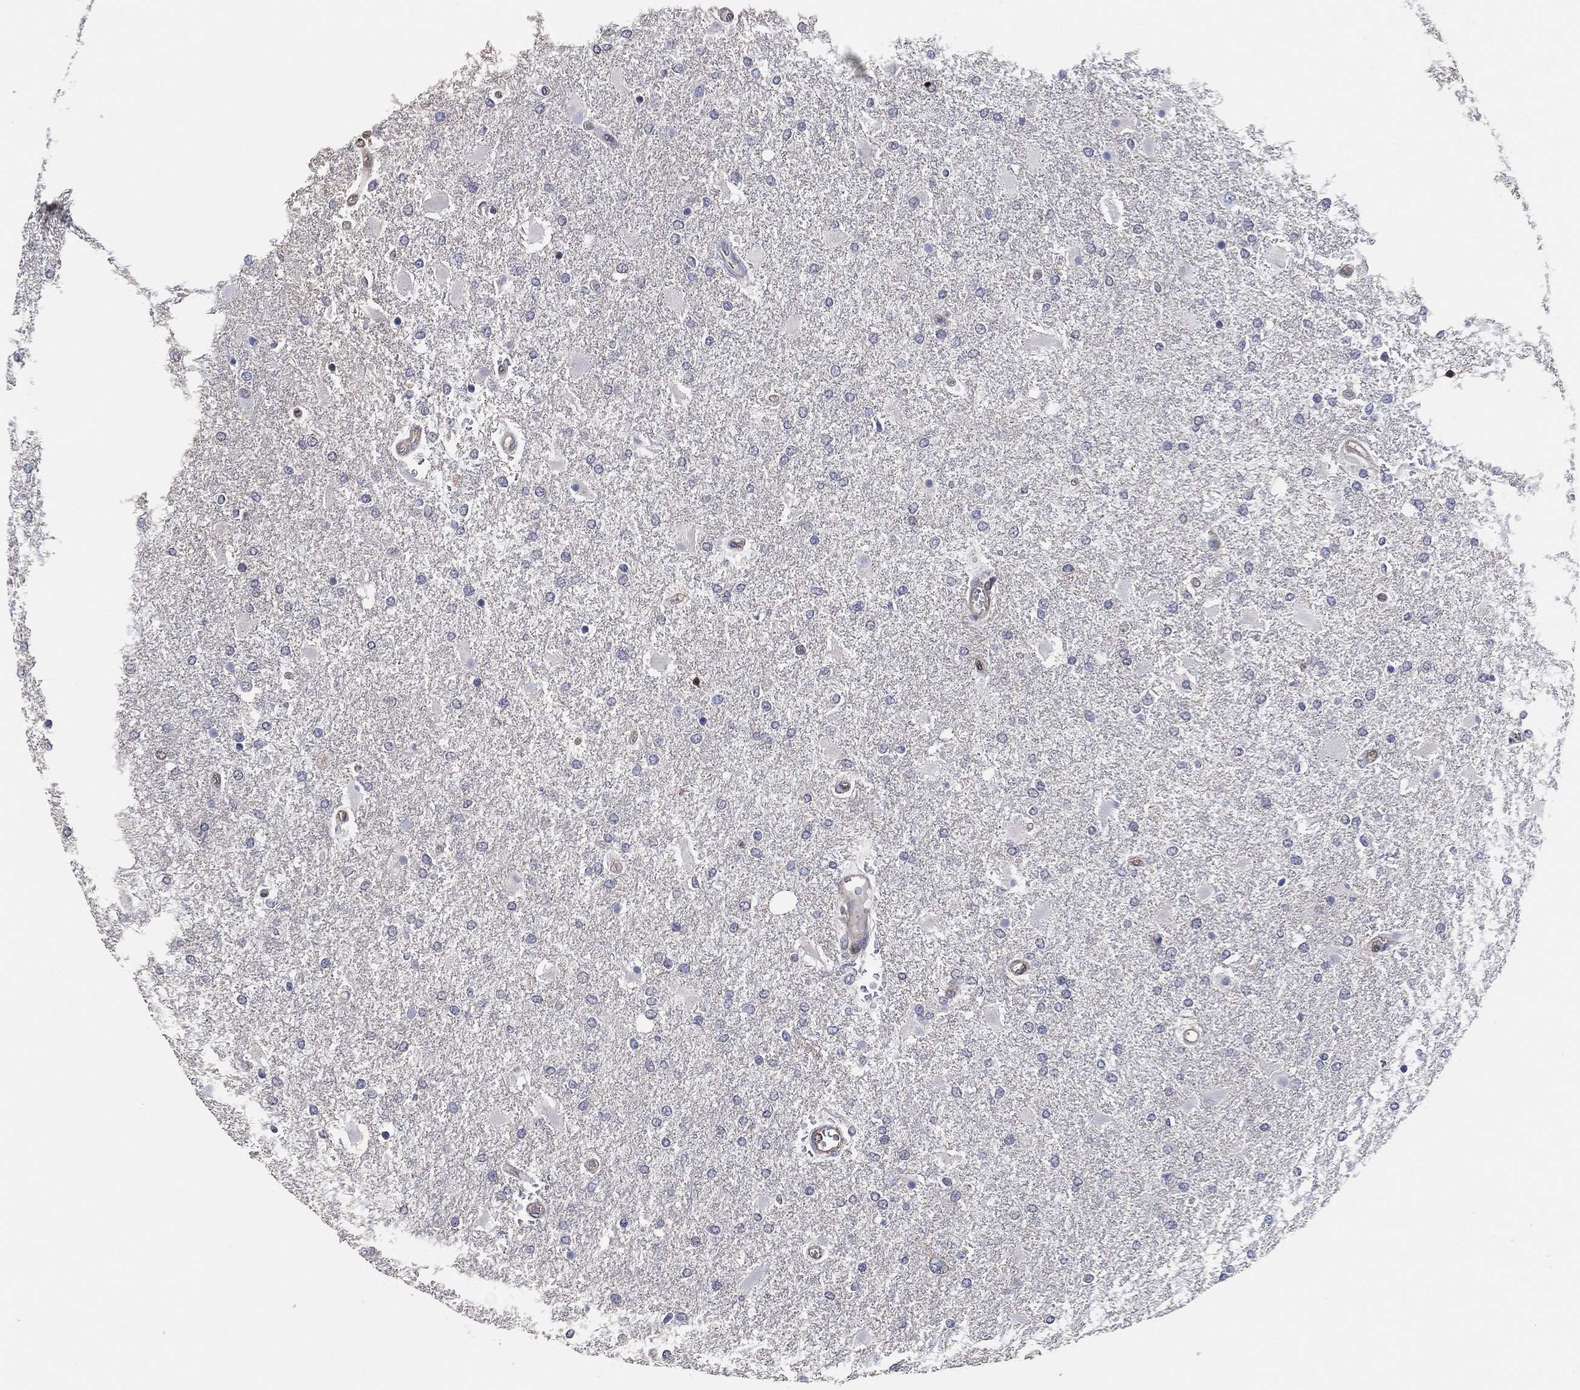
{"staining": {"intensity": "negative", "quantity": "none", "location": "none"}, "tissue": "glioma", "cell_type": "Tumor cells", "image_type": "cancer", "snomed": [{"axis": "morphology", "description": "Glioma, malignant, High grade"}, {"axis": "topography", "description": "Cerebral cortex"}], "caption": "The image demonstrates no significant expression in tumor cells of malignant high-grade glioma.", "gene": "KLK5", "patient": {"sex": "male", "age": 79}}